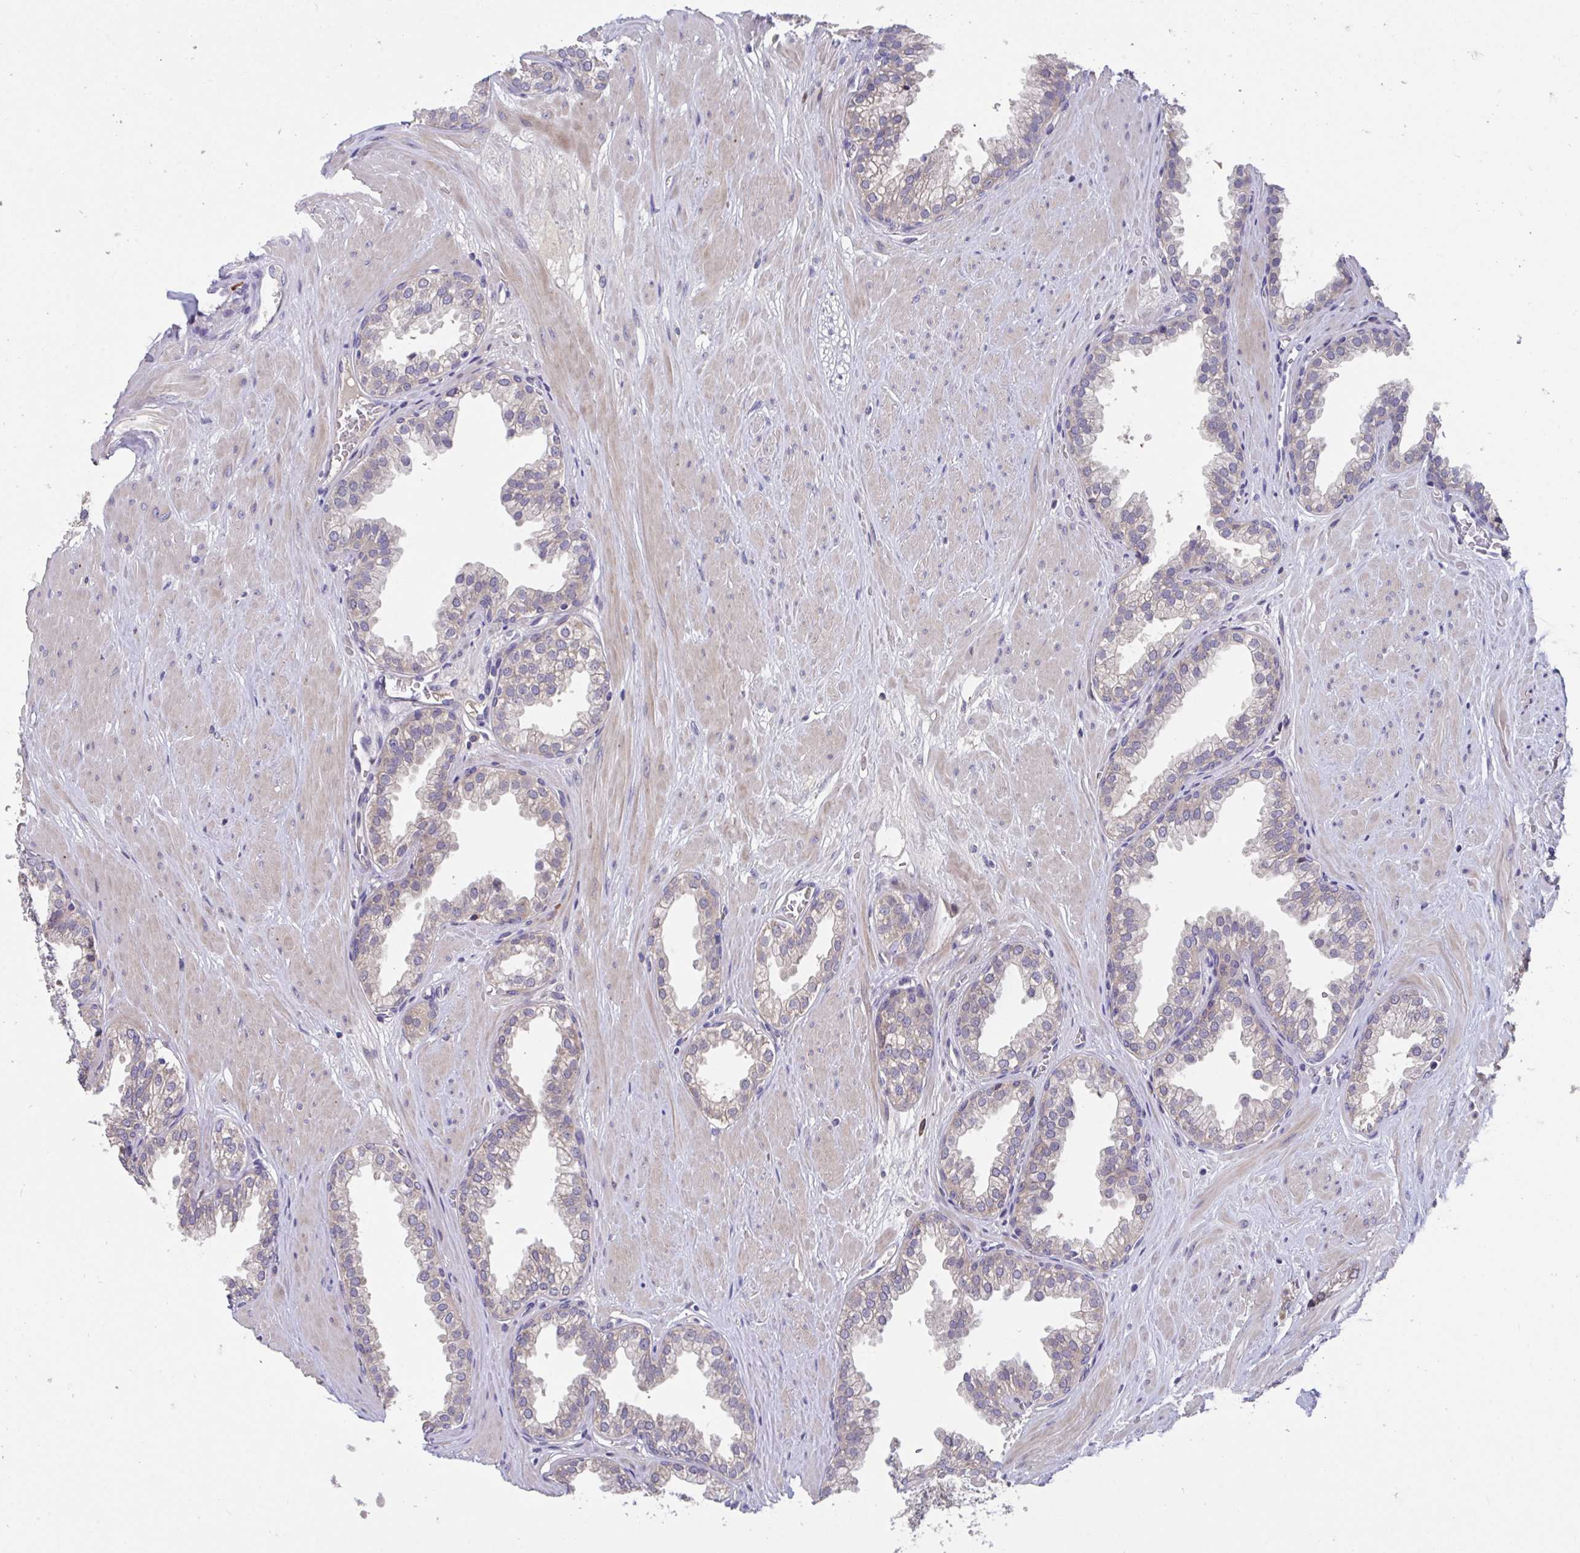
{"staining": {"intensity": "negative", "quantity": "none", "location": "none"}, "tissue": "prostate", "cell_type": "Glandular cells", "image_type": "normal", "snomed": [{"axis": "morphology", "description": "Normal tissue, NOS"}, {"axis": "topography", "description": "Prostate"}, {"axis": "topography", "description": "Peripheral nerve tissue"}], "caption": "This is a histopathology image of immunohistochemistry (IHC) staining of normal prostate, which shows no positivity in glandular cells.", "gene": "SUSD4", "patient": {"sex": "male", "age": 55}}